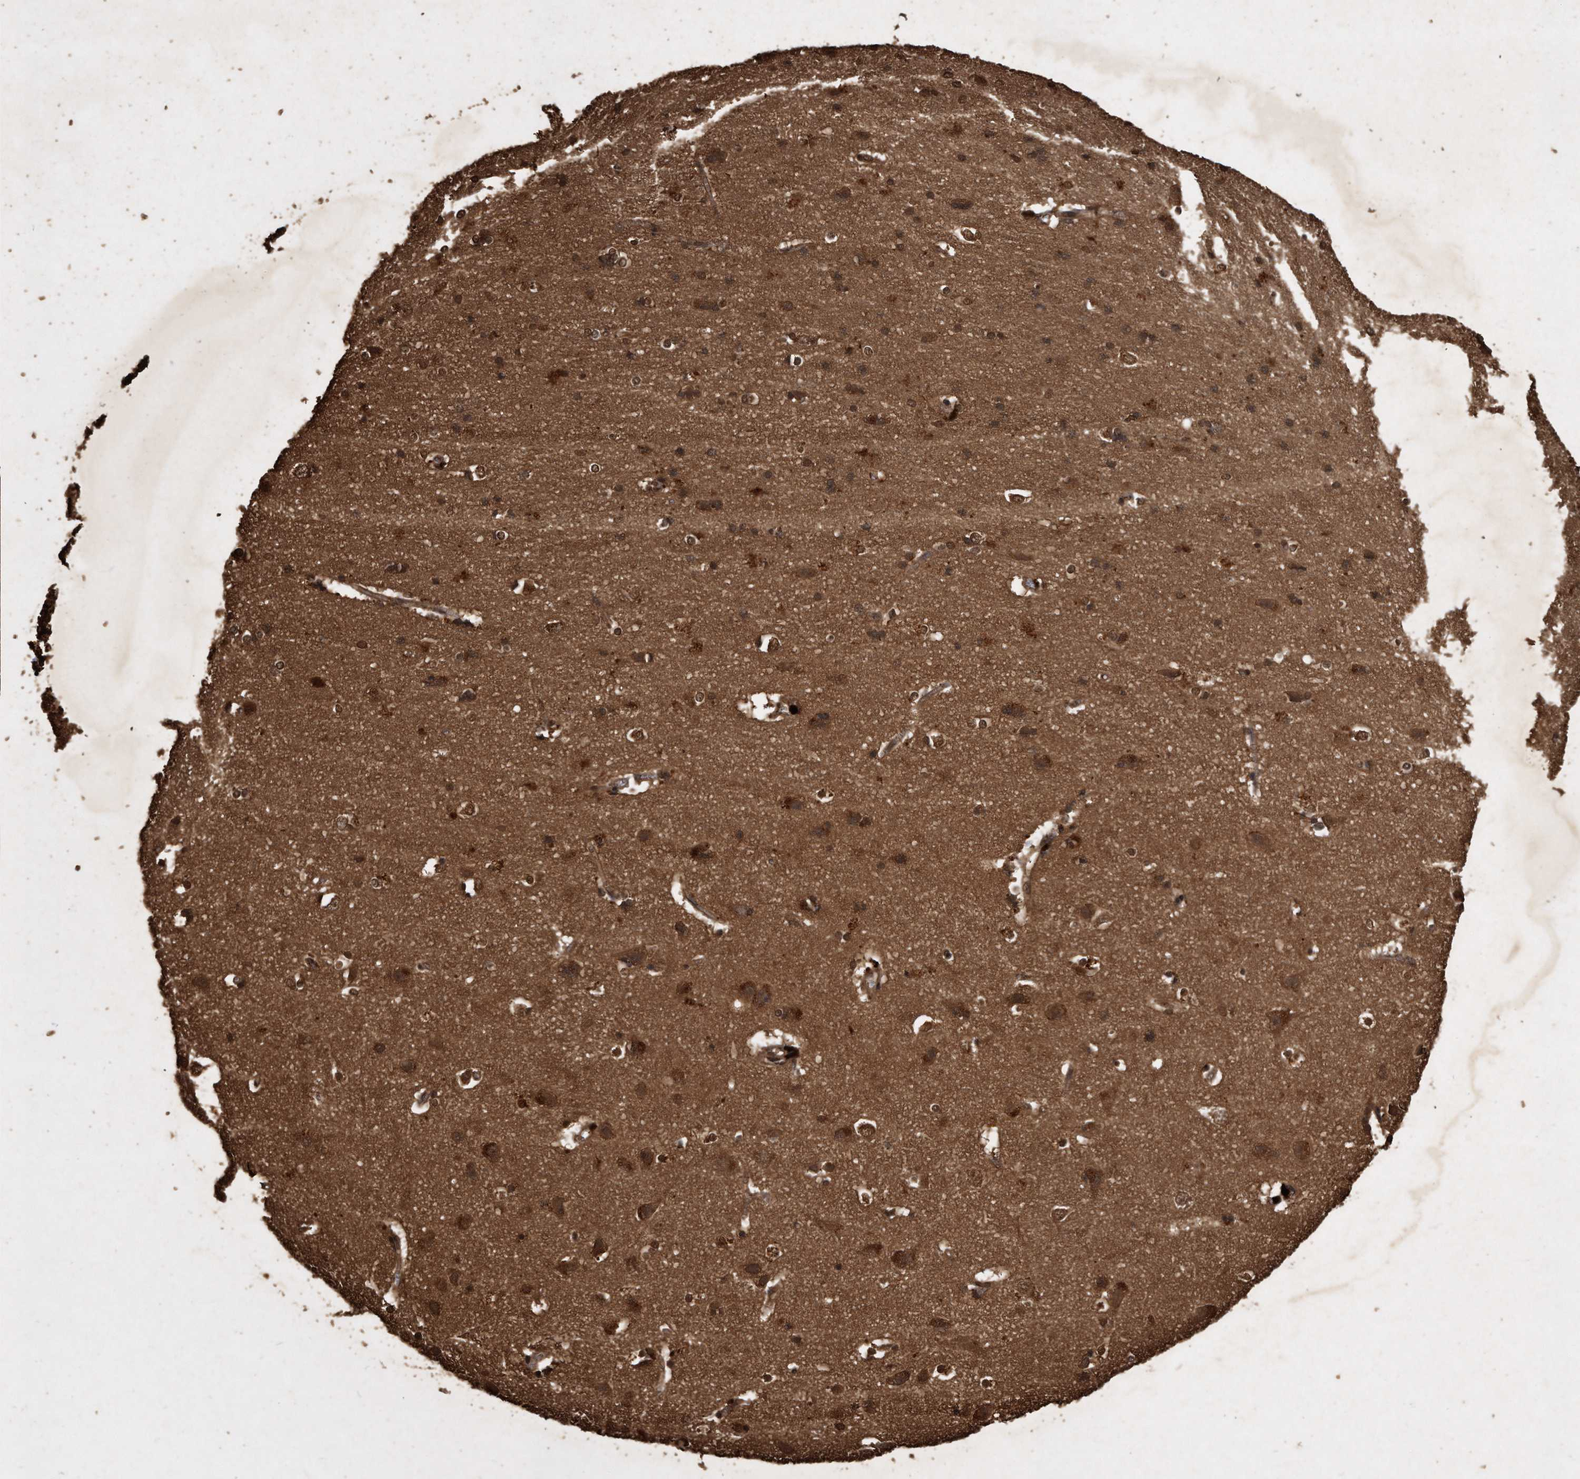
{"staining": {"intensity": "moderate", "quantity": ">75%", "location": "cytoplasmic/membranous,nuclear"}, "tissue": "cerebral cortex", "cell_type": "Endothelial cells", "image_type": "normal", "snomed": [{"axis": "morphology", "description": "Normal tissue, NOS"}, {"axis": "topography", "description": "Cerebral cortex"}], "caption": "Immunohistochemical staining of normal human cerebral cortex reveals >75% levels of moderate cytoplasmic/membranous,nuclear protein positivity in approximately >75% of endothelial cells.", "gene": "CFLAR", "patient": {"sex": "male", "age": 54}}